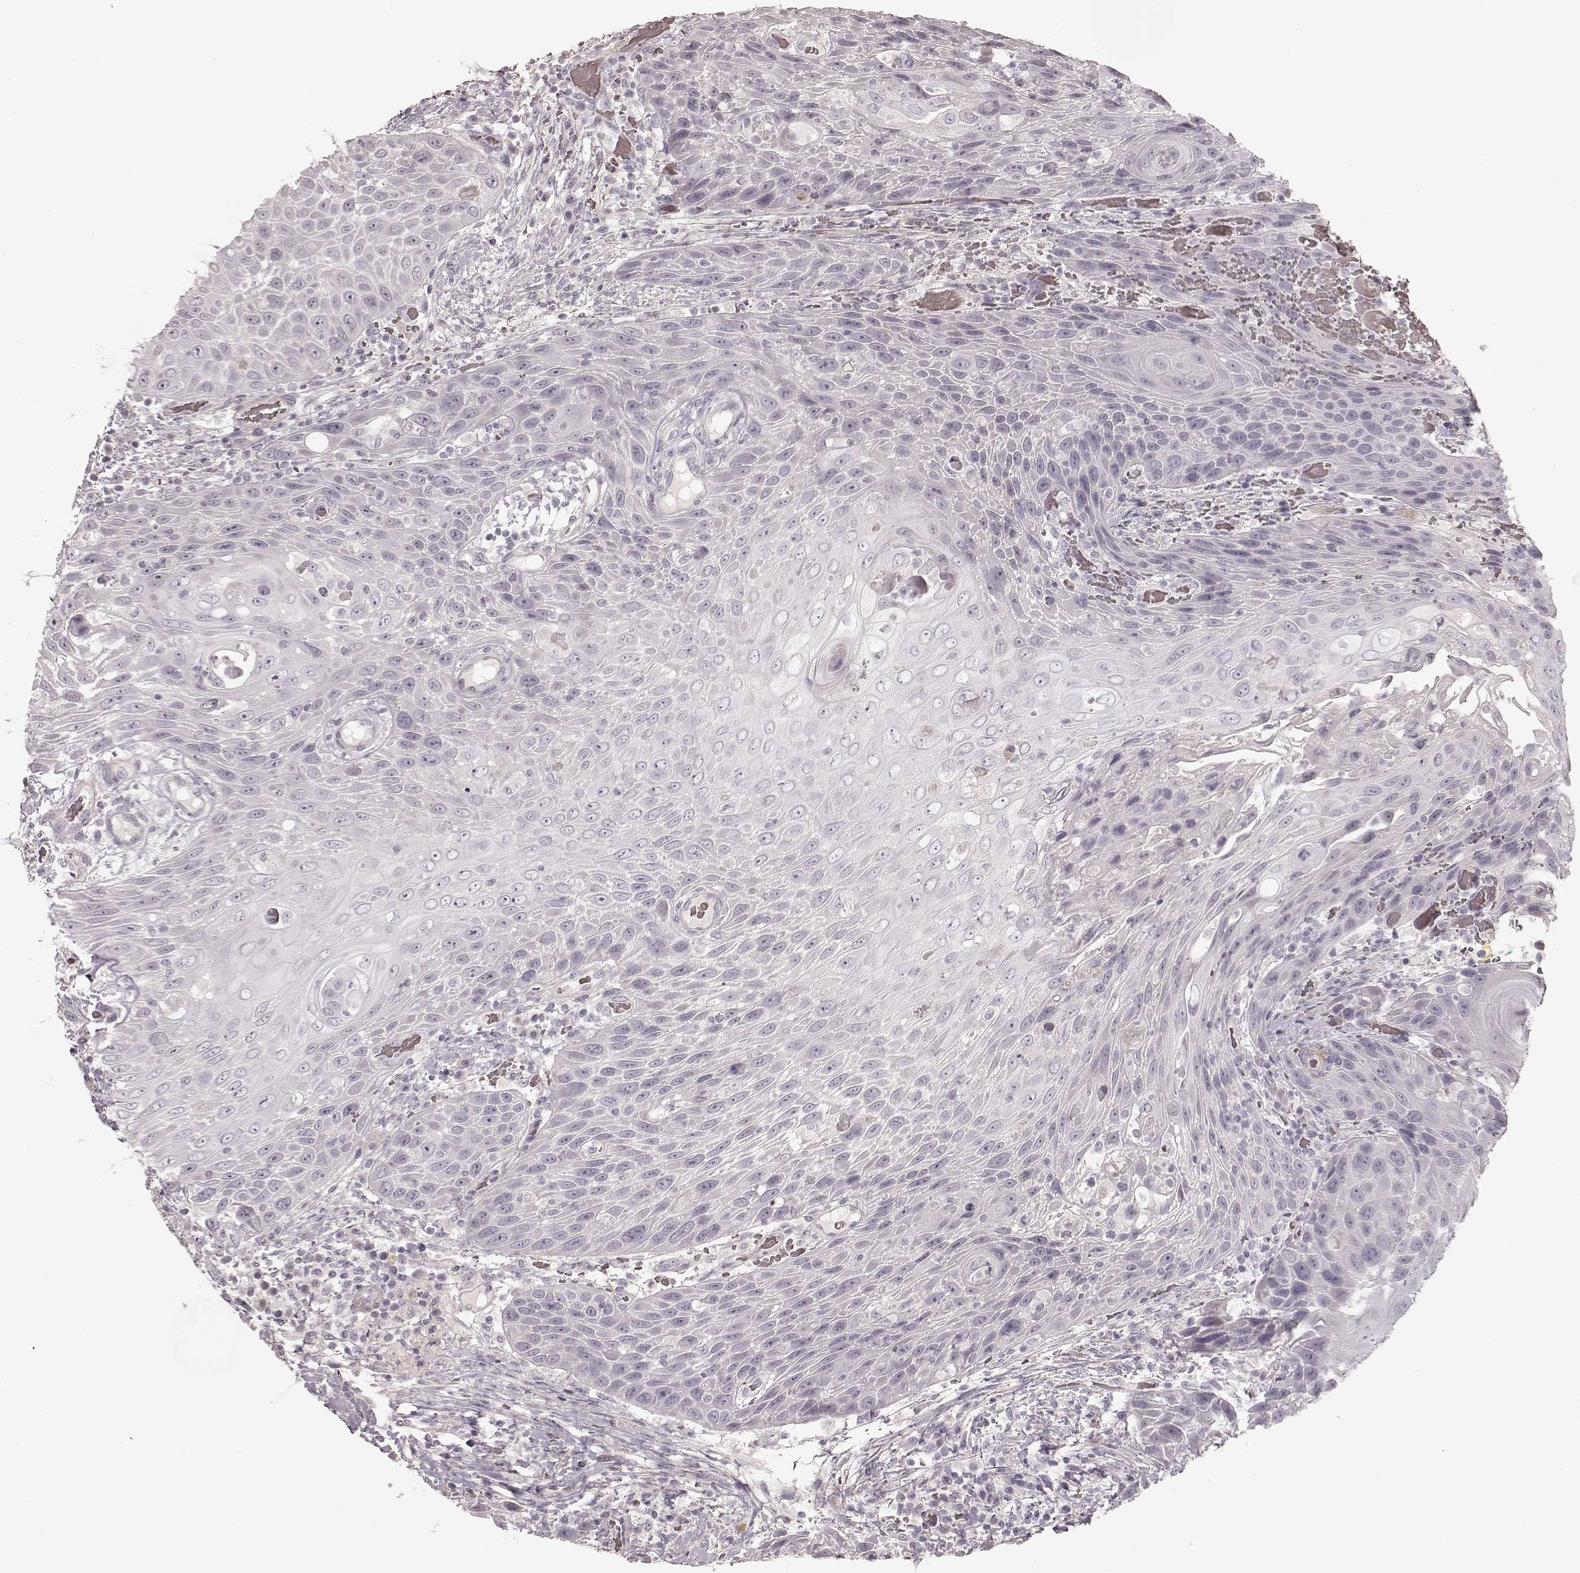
{"staining": {"intensity": "negative", "quantity": "none", "location": "none"}, "tissue": "head and neck cancer", "cell_type": "Tumor cells", "image_type": "cancer", "snomed": [{"axis": "morphology", "description": "Squamous cell carcinoma, NOS"}, {"axis": "topography", "description": "Head-Neck"}], "caption": "Immunohistochemistry of human squamous cell carcinoma (head and neck) displays no positivity in tumor cells. Nuclei are stained in blue.", "gene": "PRLHR", "patient": {"sex": "male", "age": 69}}